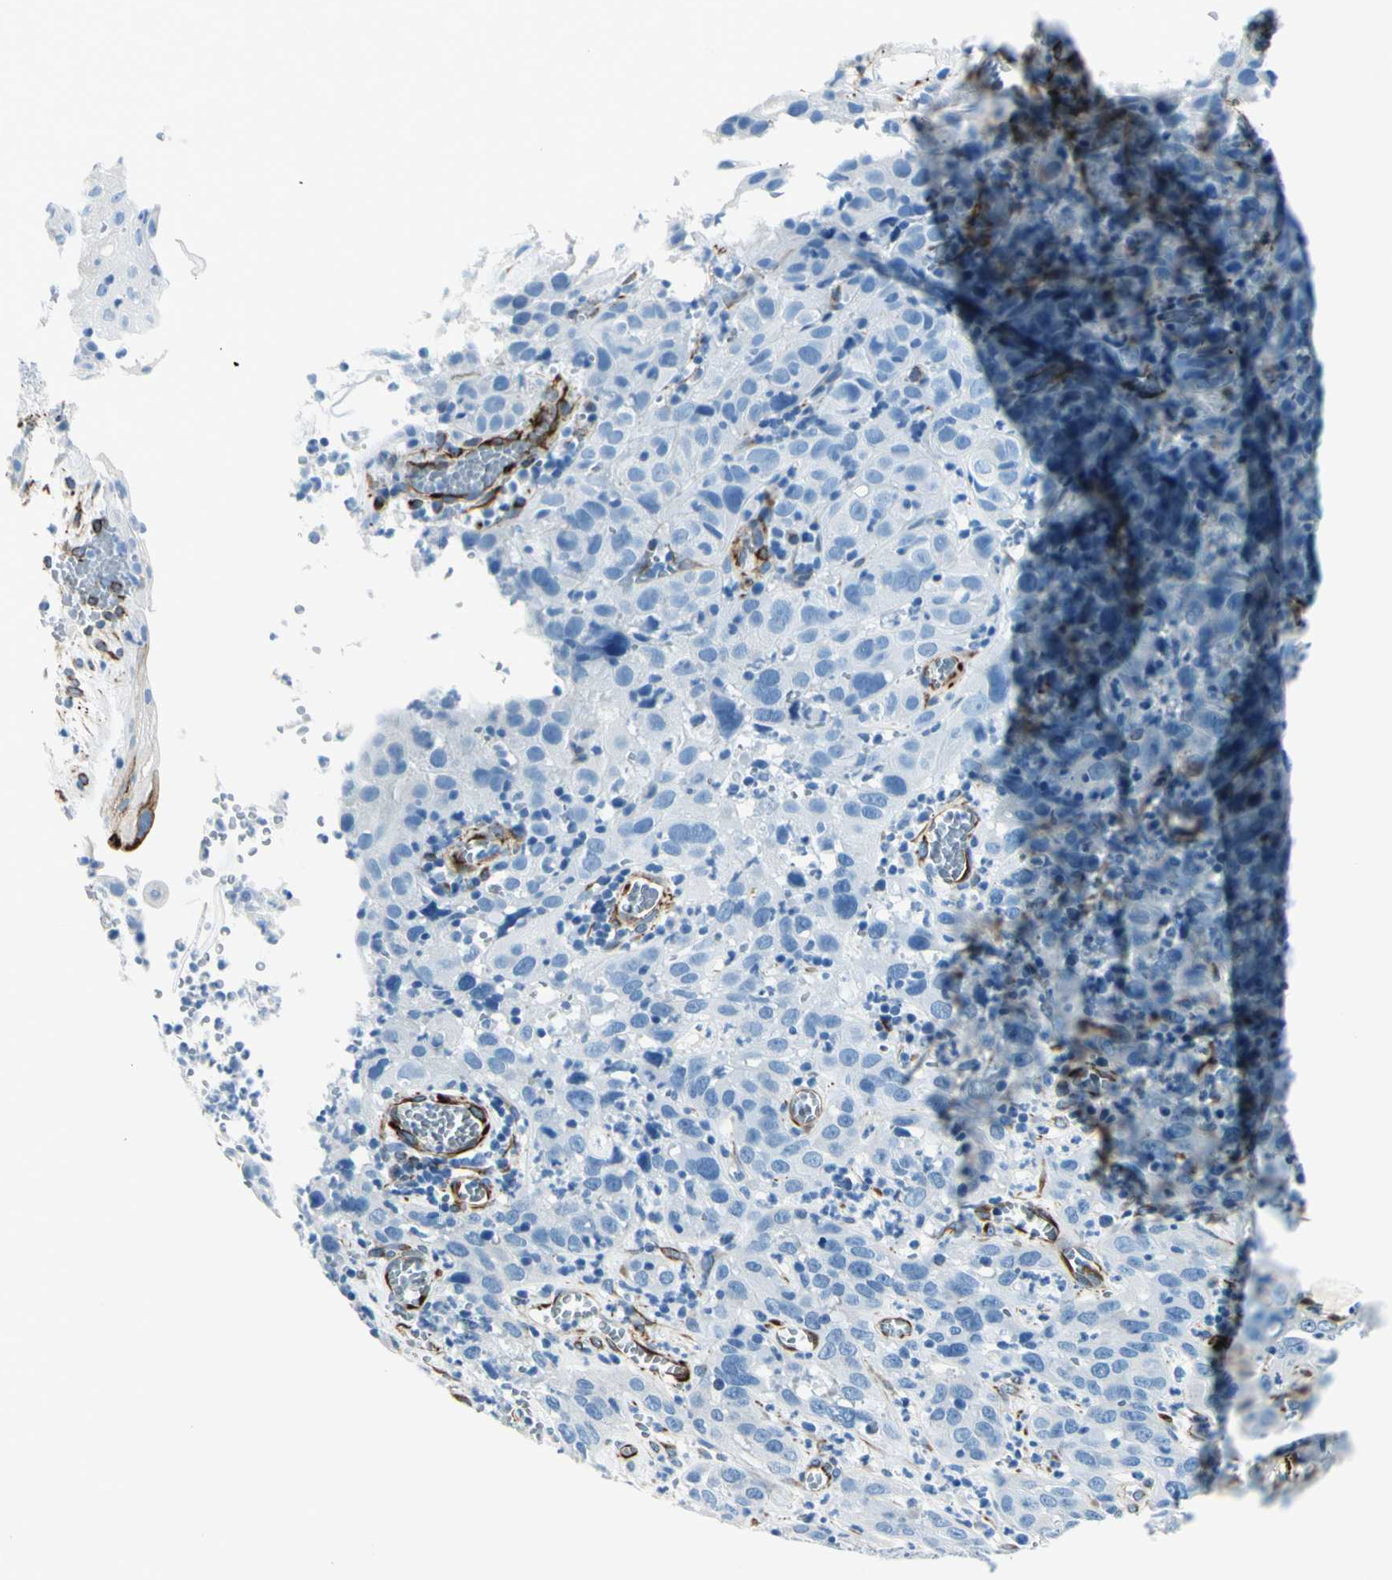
{"staining": {"intensity": "negative", "quantity": "none", "location": "none"}, "tissue": "cervical cancer", "cell_type": "Tumor cells", "image_type": "cancer", "snomed": [{"axis": "morphology", "description": "Squamous cell carcinoma, NOS"}, {"axis": "topography", "description": "Cervix"}], "caption": "DAB immunohistochemical staining of cervical cancer demonstrates no significant expression in tumor cells. (DAB (3,3'-diaminobenzidine) immunohistochemistry, high magnification).", "gene": "PTH2R", "patient": {"sex": "female", "age": 32}}